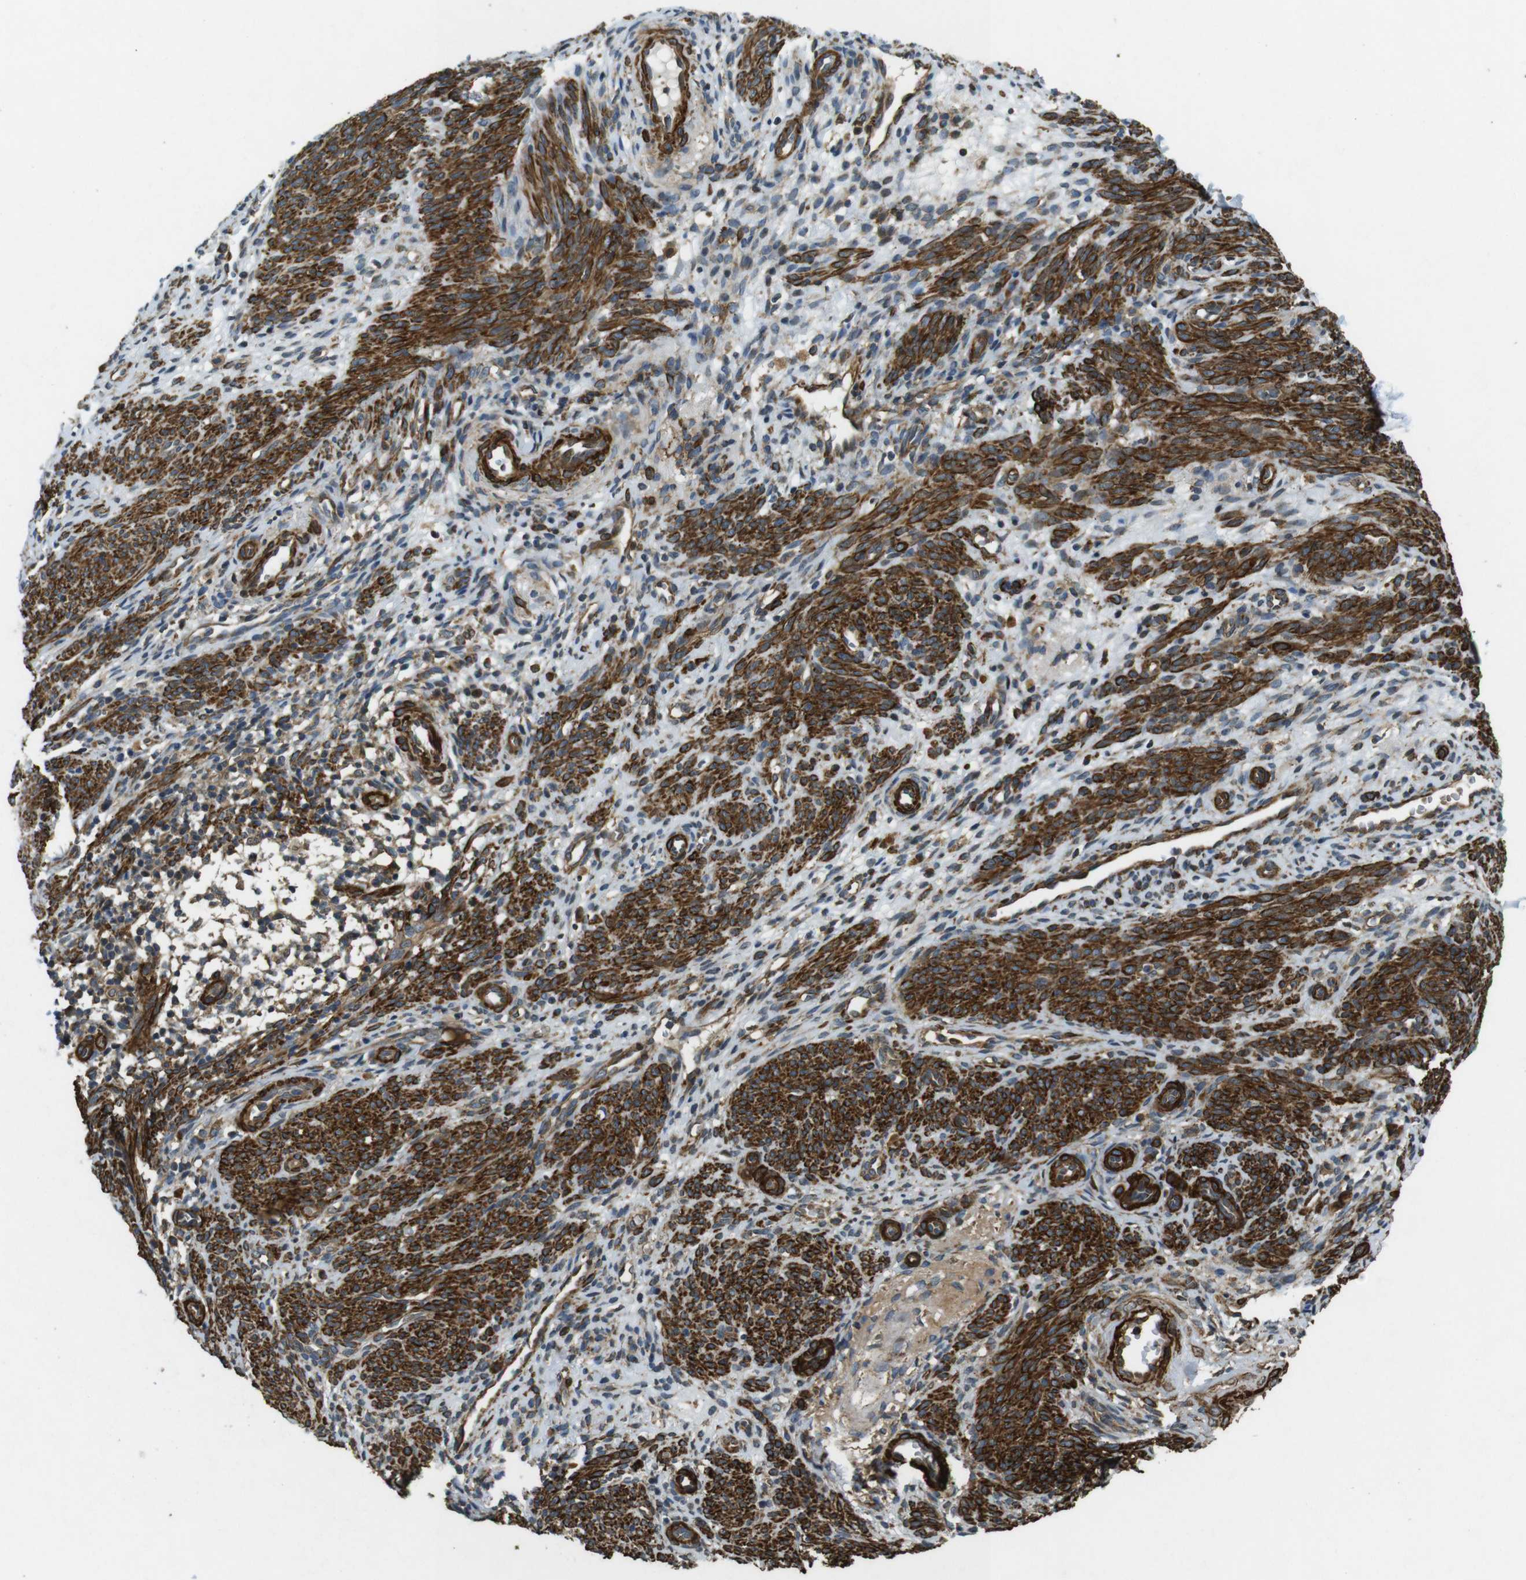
{"staining": {"intensity": "weak", "quantity": ">75%", "location": "cytoplasmic/membranous"}, "tissue": "endometrium", "cell_type": "Cells in endometrial stroma", "image_type": "normal", "snomed": [{"axis": "morphology", "description": "Normal tissue, NOS"}, {"axis": "morphology", "description": "Adenocarcinoma, NOS"}, {"axis": "topography", "description": "Endometrium"}, {"axis": "topography", "description": "Ovary"}], "caption": "Protein expression analysis of unremarkable endometrium reveals weak cytoplasmic/membranous positivity in approximately >75% of cells in endometrial stroma.", "gene": "BNIP3", "patient": {"sex": "female", "age": 68}}